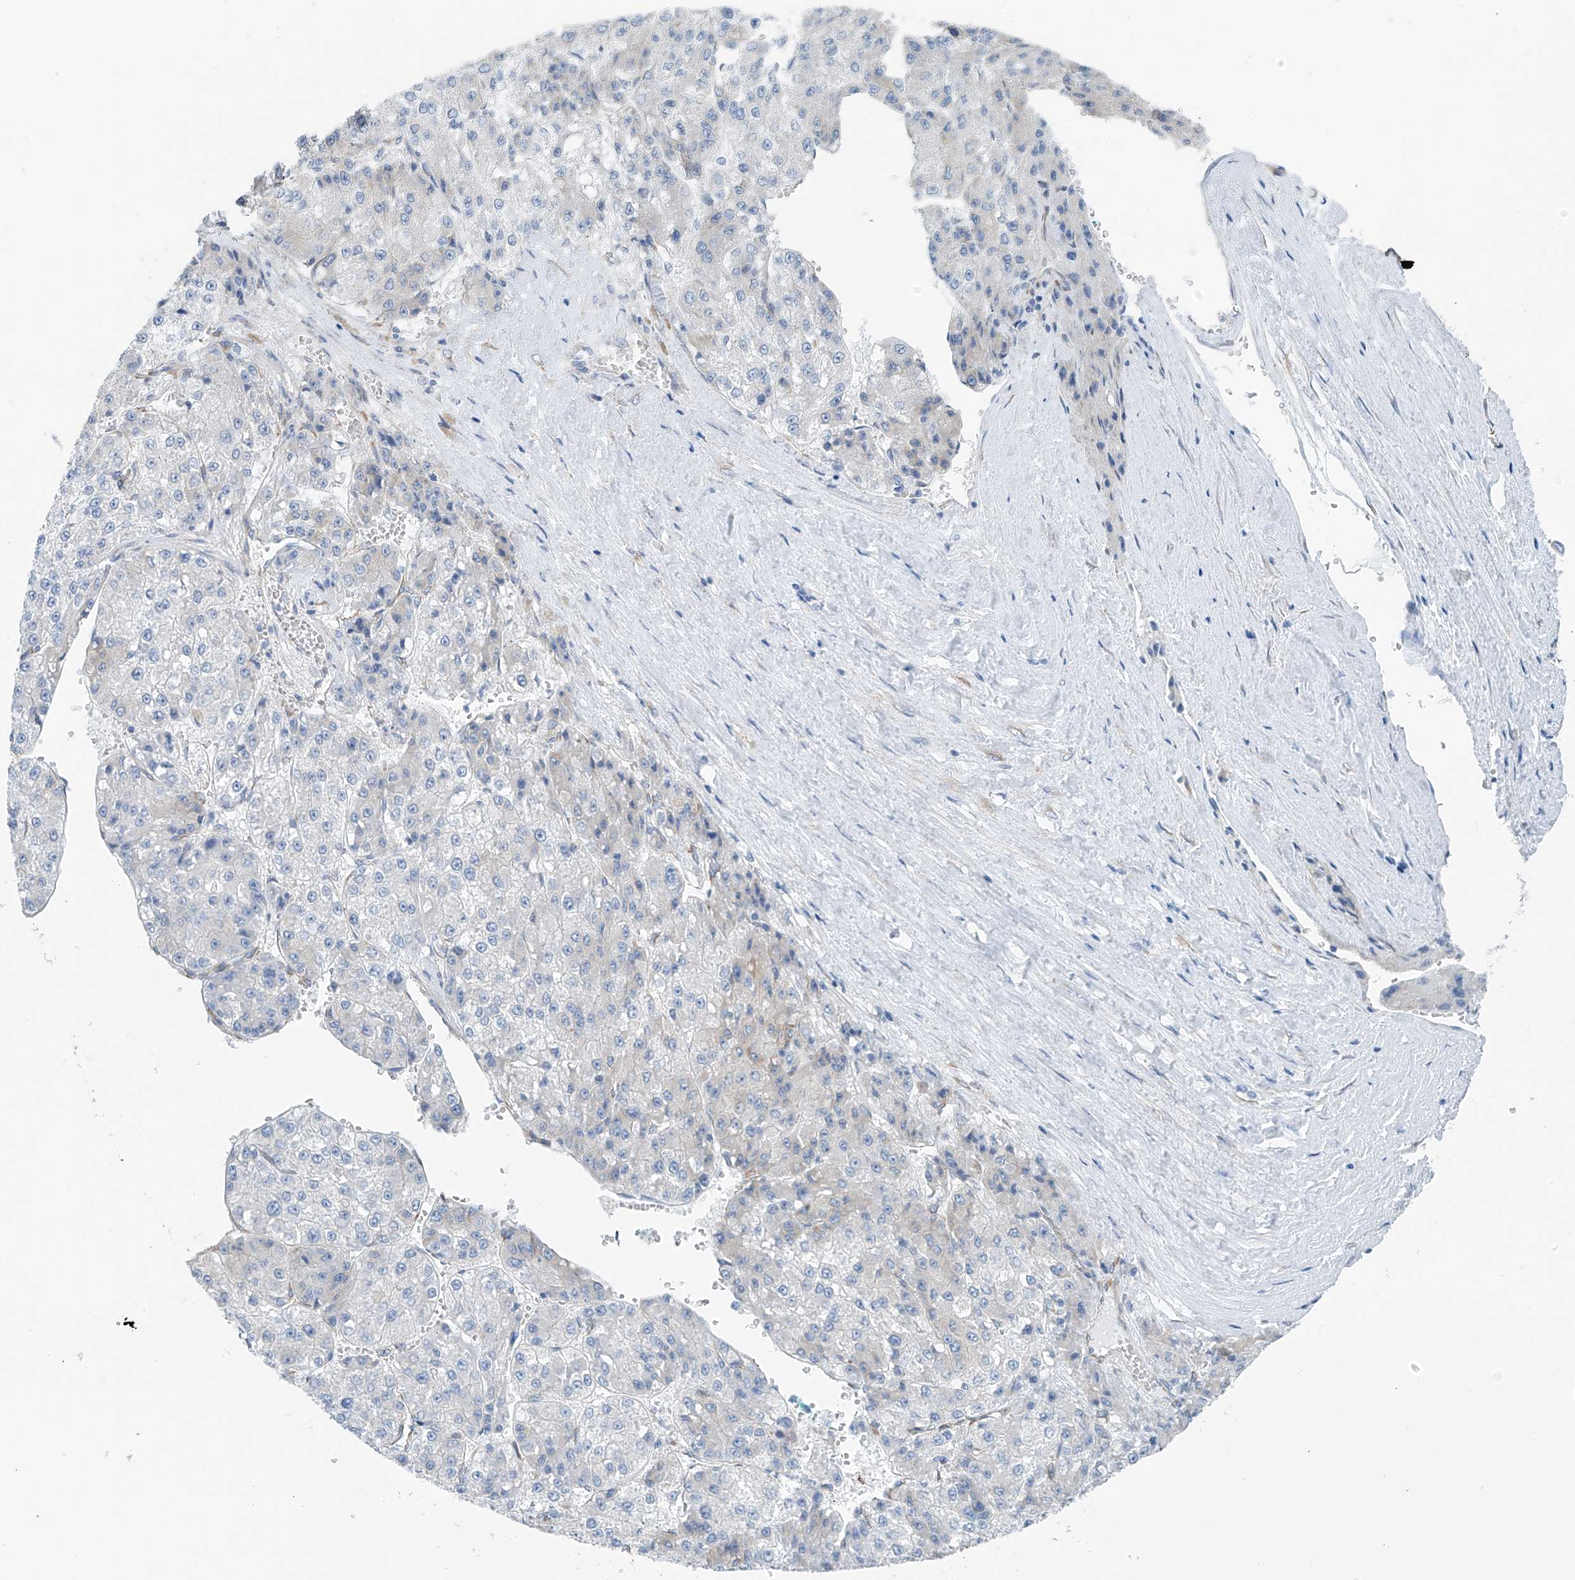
{"staining": {"intensity": "negative", "quantity": "none", "location": "none"}, "tissue": "liver cancer", "cell_type": "Tumor cells", "image_type": "cancer", "snomed": [{"axis": "morphology", "description": "Carcinoma, Hepatocellular, NOS"}, {"axis": "topography", "description": "Liver"}], "caption": "Immunohistochemistry image of neoplastic tissue: hepatocellular carcinoma (liver) stained with DAB exhibits no significant protein positivity in tumor cells.", "gene": "RCN2", "patient": {"sex": "female", "age": 73}}